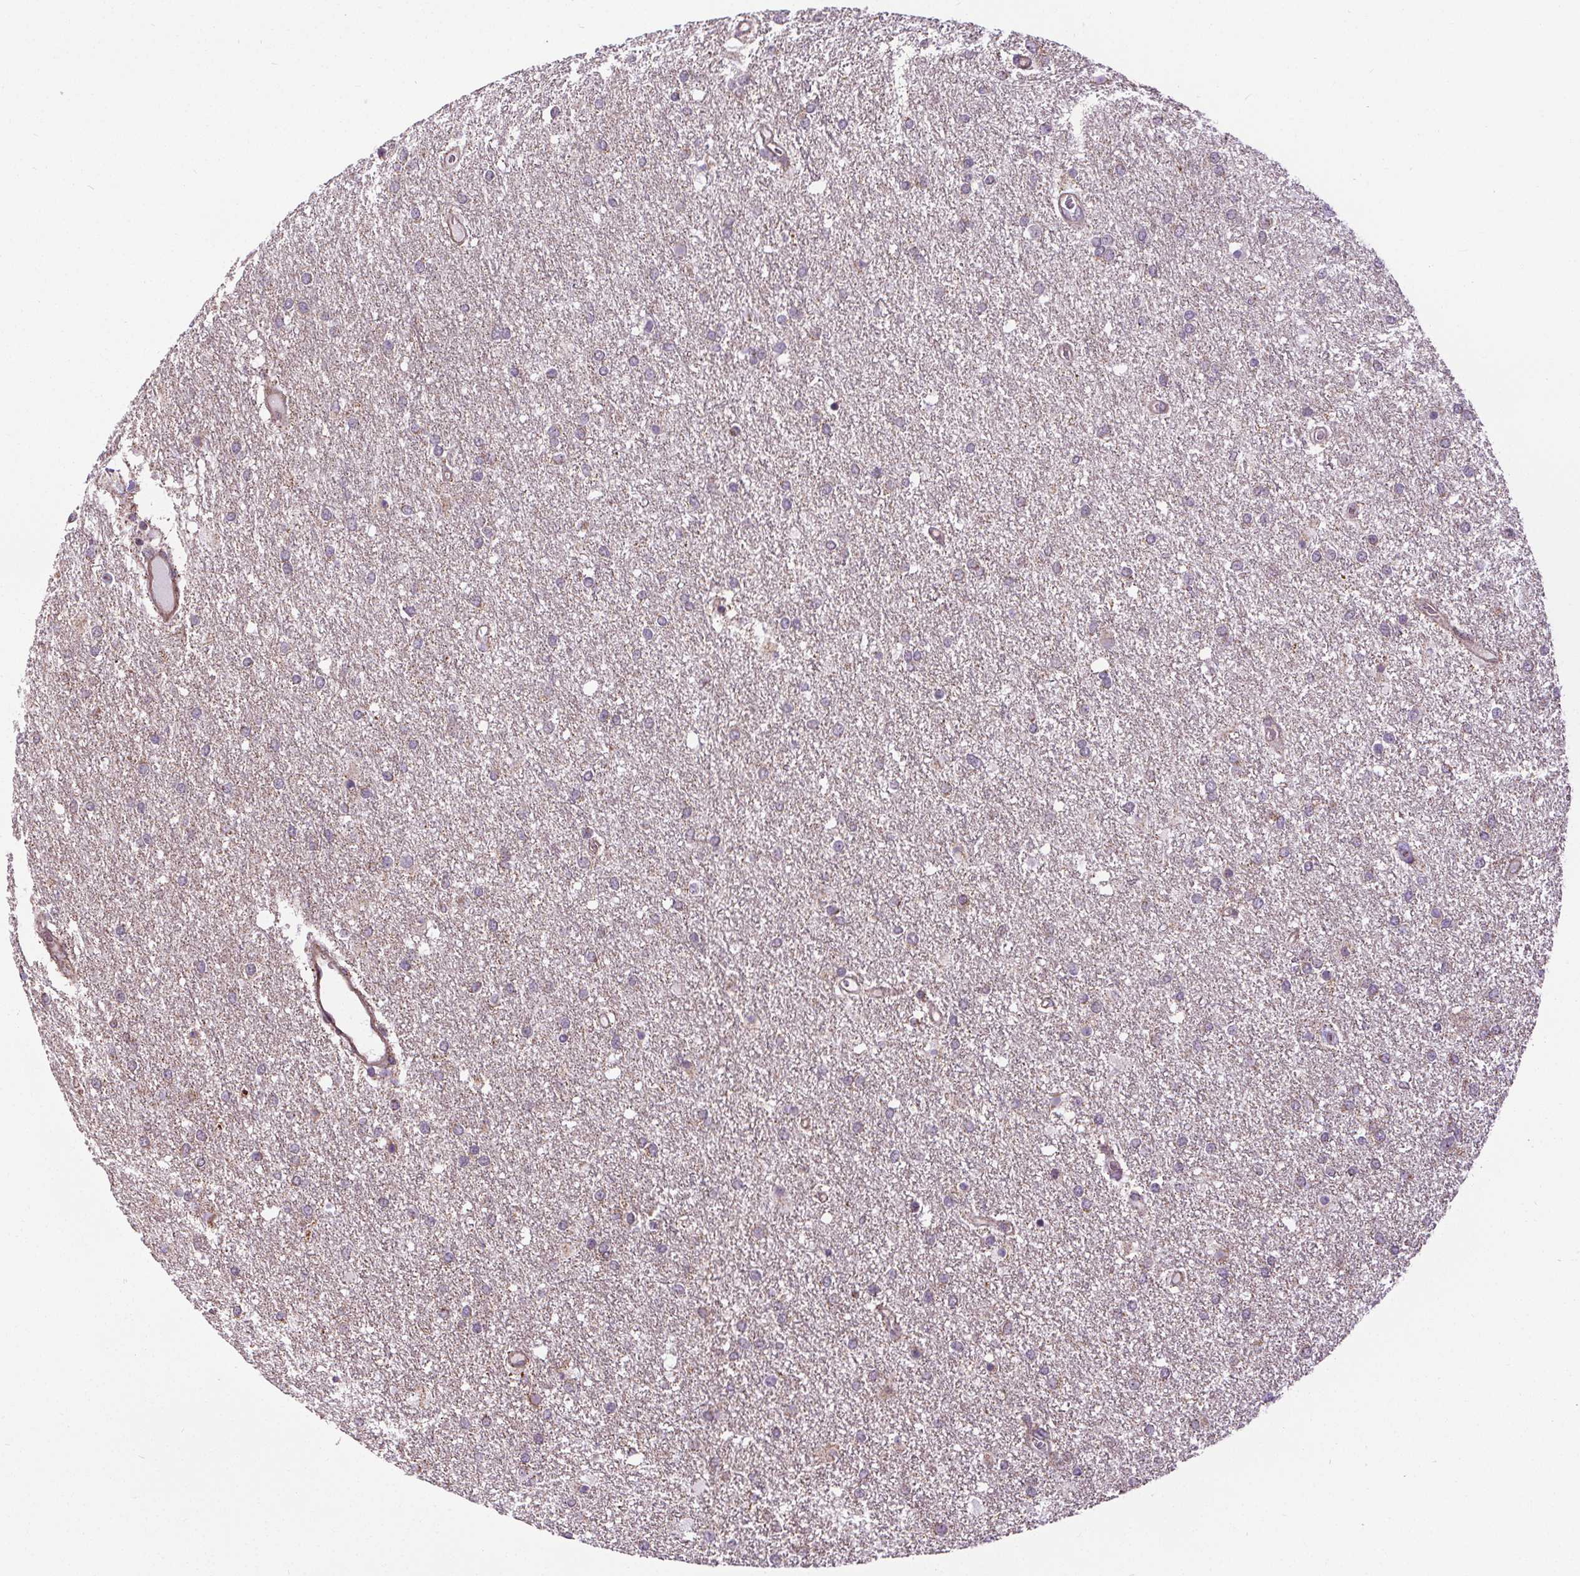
{"staining": {"intensity": "negative", "quantity": "none", "location": "none"}, "tissue": "glioma", "cell_type": "Tumor cells", "image_type": "cancer", "snomed": [{"axis": "morphology", "description": "Glioma, malignant, High grade"}, {"axis": "topography", "description": "Brain"}], "caption": "Photomicrograph shows no protein staining in tumor cells of glioma tissue.", "gene": "ZNF548", "patient": {"sex": "female", "age": 61}}